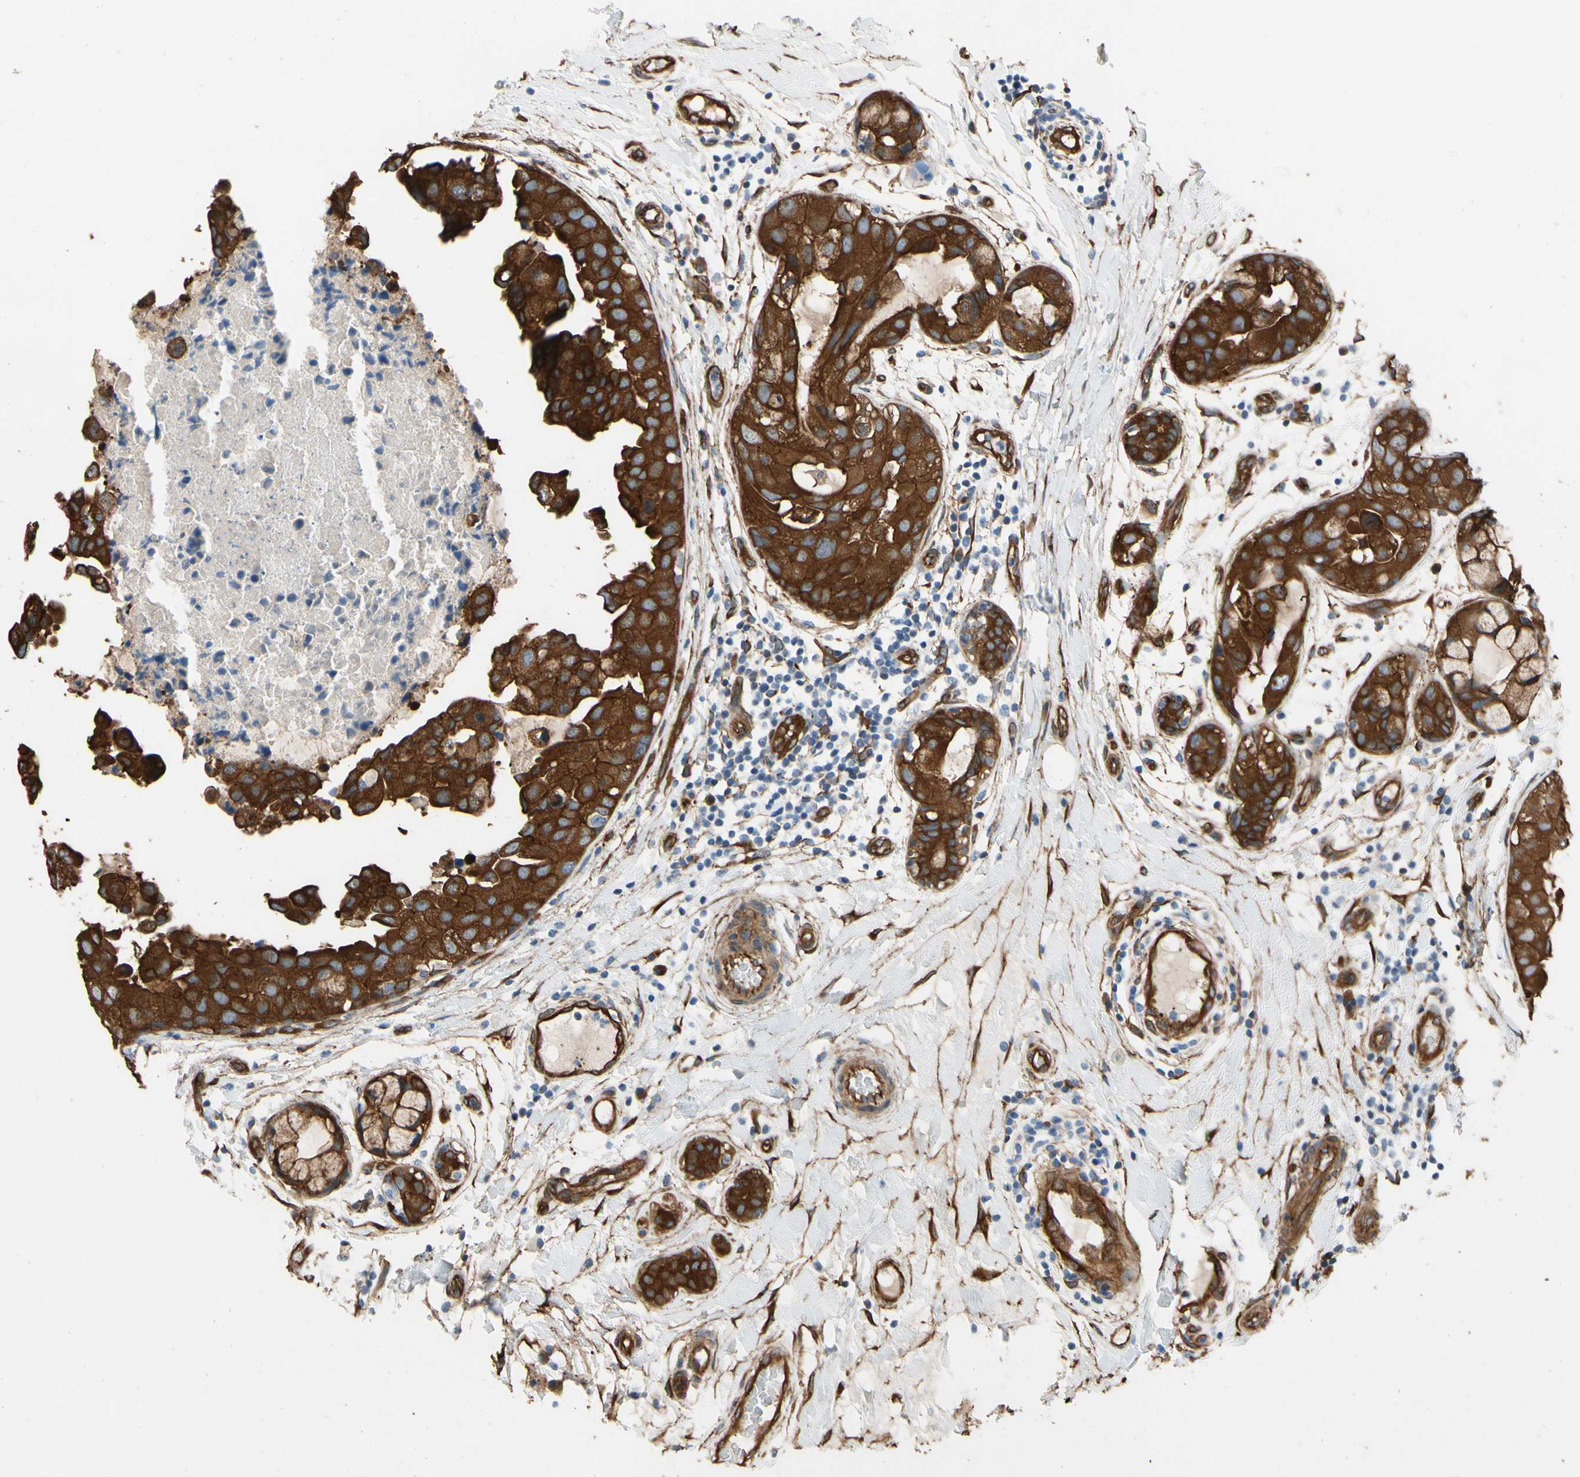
{"staining": {"intensity": "moderate", "quantity": ">75%", "location": "cytoplasmic/membranous"}, "tissue": "breast cancer", "cell_type": "Tumor cells", "image_type": "cancer", "snomed": [{"axis": "morphology", "description": "Duct carcinoma"}, {"axis": "topography", "description": "Breast"}], "caption": "Immunohistochemistry (DAB (3,3'-diaminobenzidine)) staining of breast cancer demonstrates moderate cytoplasmic/membranous protein expression in about >75% of tumor cells.", "gene": "CTTNBP2", "patient": {"sex": "female", "age": 40}}